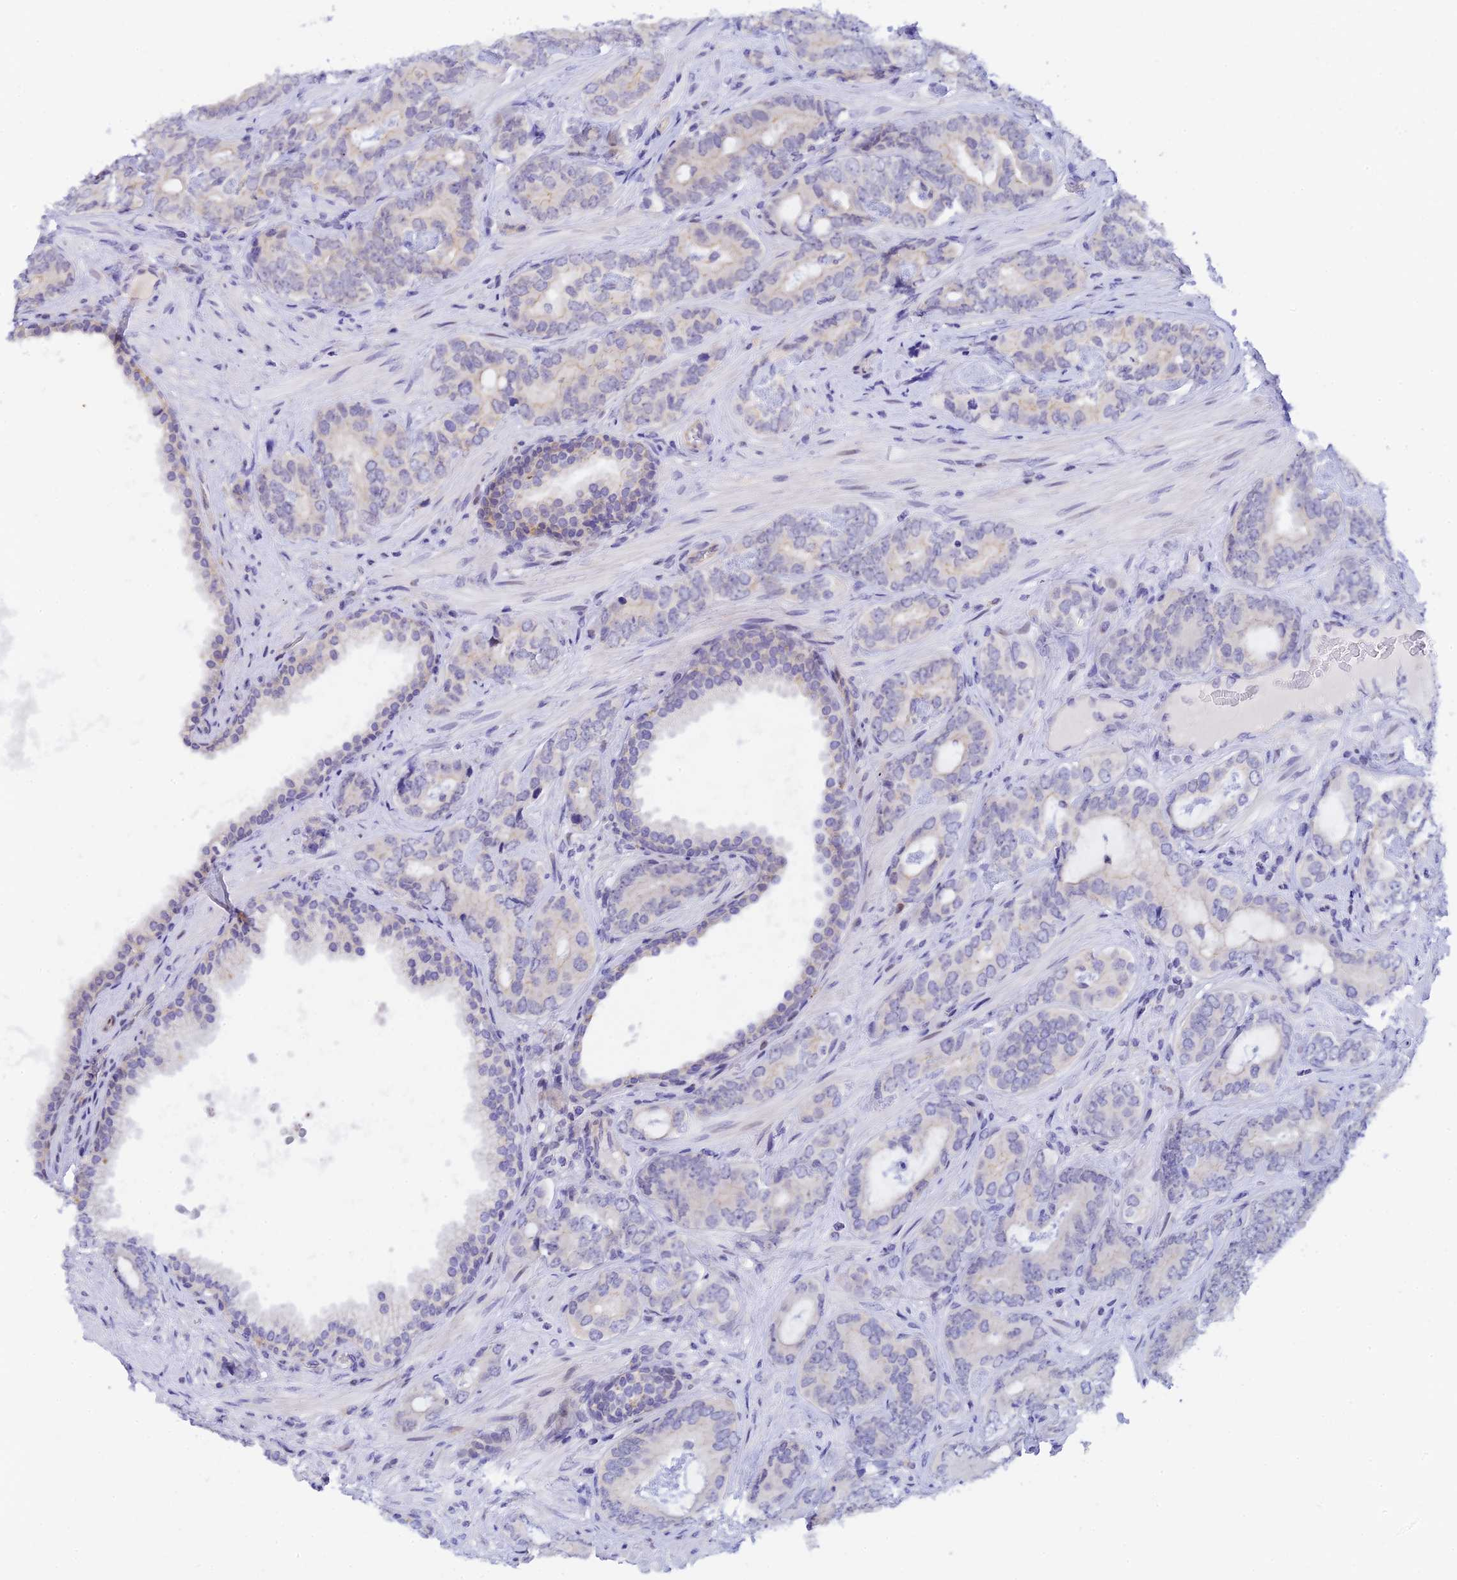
{"staining": {"intensity": "negative", "quantity": "none", "location": "none"}, "tissue": "prostate cancer", "cell_type": "Tumor cells", "image_type": "cancer", "snomed": [{"axis": "morphology", "description": "Adenocarcinoma, High grade"}, {"axis": "topography", "description": "Prostate"}], "caption": "Immunohistochemical staining of prostate cancer displays no significant staining in tumor cells.", "gene": "RASGEF1B", "patient": {"sex": "male", "age": 71}}